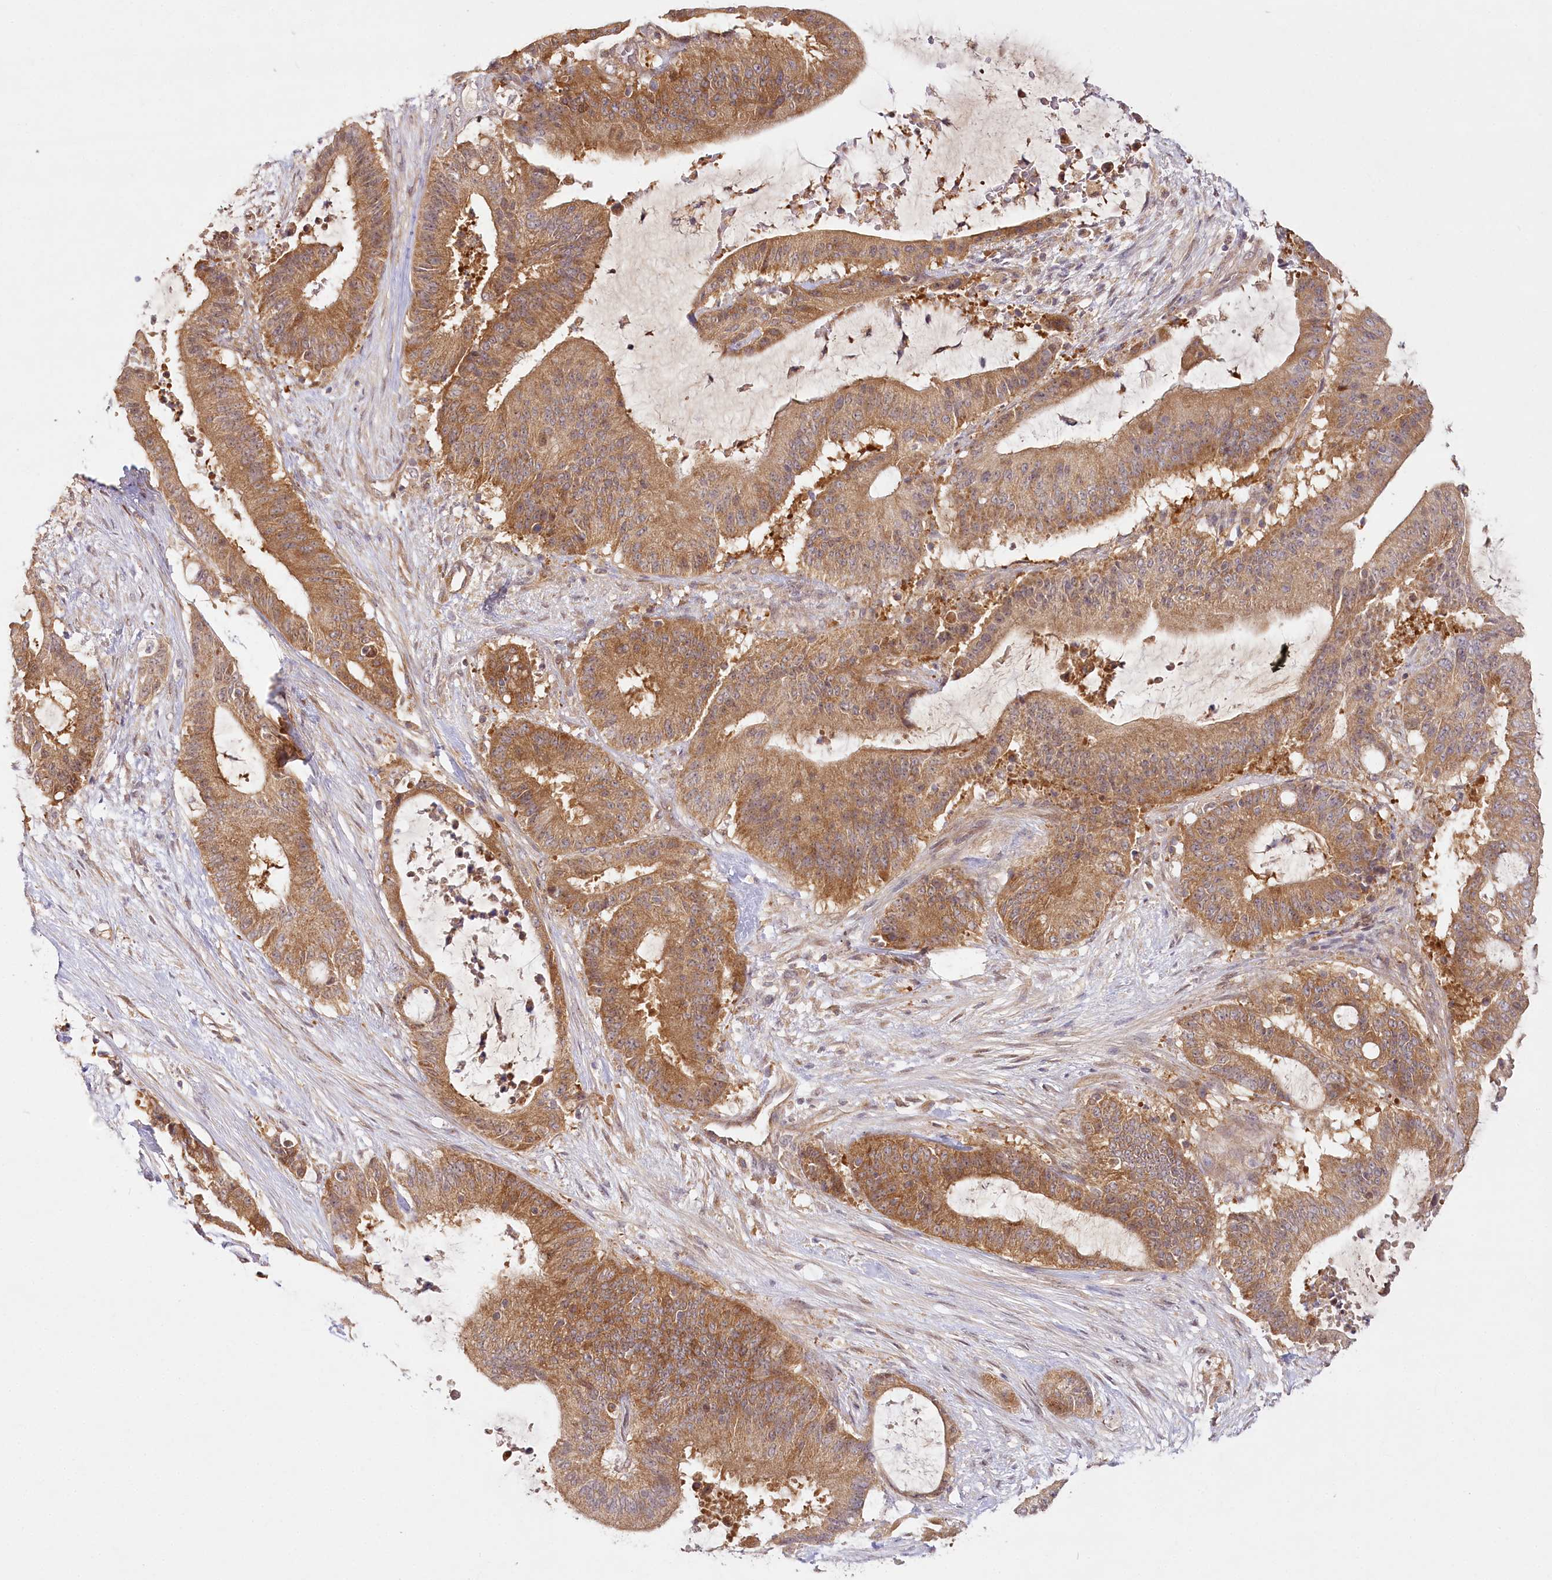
{"staining": {"intensity": "moderate", "quantity": ">75%", "location": "cytoplasmic/membranous"}, "tissue": "liver cancer", "cell_type": "Tumor cells", "image_type": "cancer", "snomed": [{"axis": "morphology", "description": "Normal tissue, NOS"}, {"axis": "morphology", "description": "Cholangiocarcinoma"}, {"axis": "topography", "description": "Liver"}, {"axis": "topography", "description": "Peripheral nerve tissue"}], "caption": "IHC of cholangiocarcinoma (liver) shows medium levels of moderate cytoplasmic/membranous expression in about >75% of tumor cells. (Brightfield microscopy of DAB IHC at high magnification).", "gene": "INPP4B", "patient": {"sex": "female", "age": 73}}